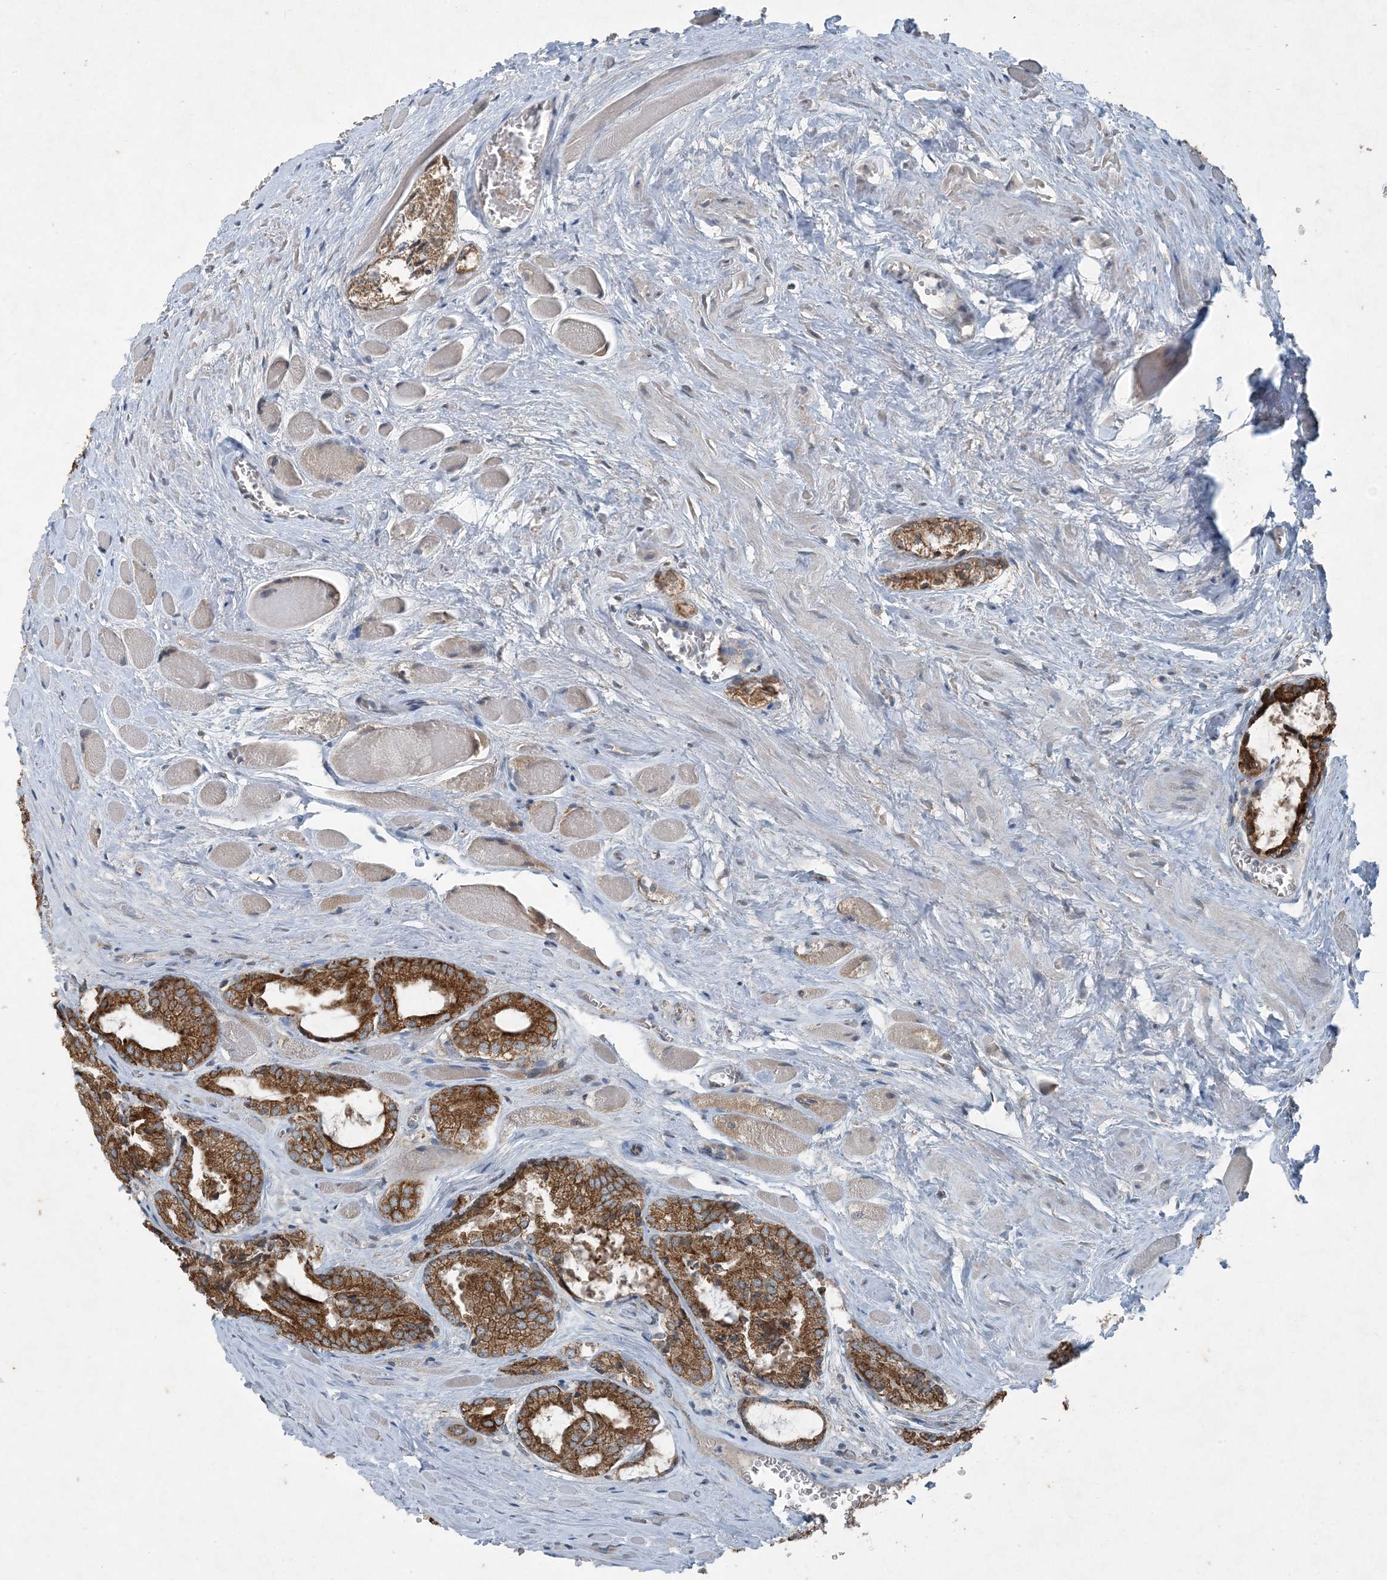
{"staining": {"intensity": "strong", "quantity": ">75%", "location": "cytoplasmic/membranous"}, "tissue": "prostate cancer", "cell_type": "Tumor cells", "image_type": "cancer", "snomed": [{"axis": "morphology", "description": "Adenocarcinoma, Low grade"}, {"axis": "topography", "description": "Prostate"}], "caption": "This is a histology image of immunohistochemistry staining of prostate low-grade adenocarcinoma, which shows strong expression in the cytoplasmic/membranous of tumor cells.", "gene": "PC", "patient": {"sex": "male", "age": 67}}